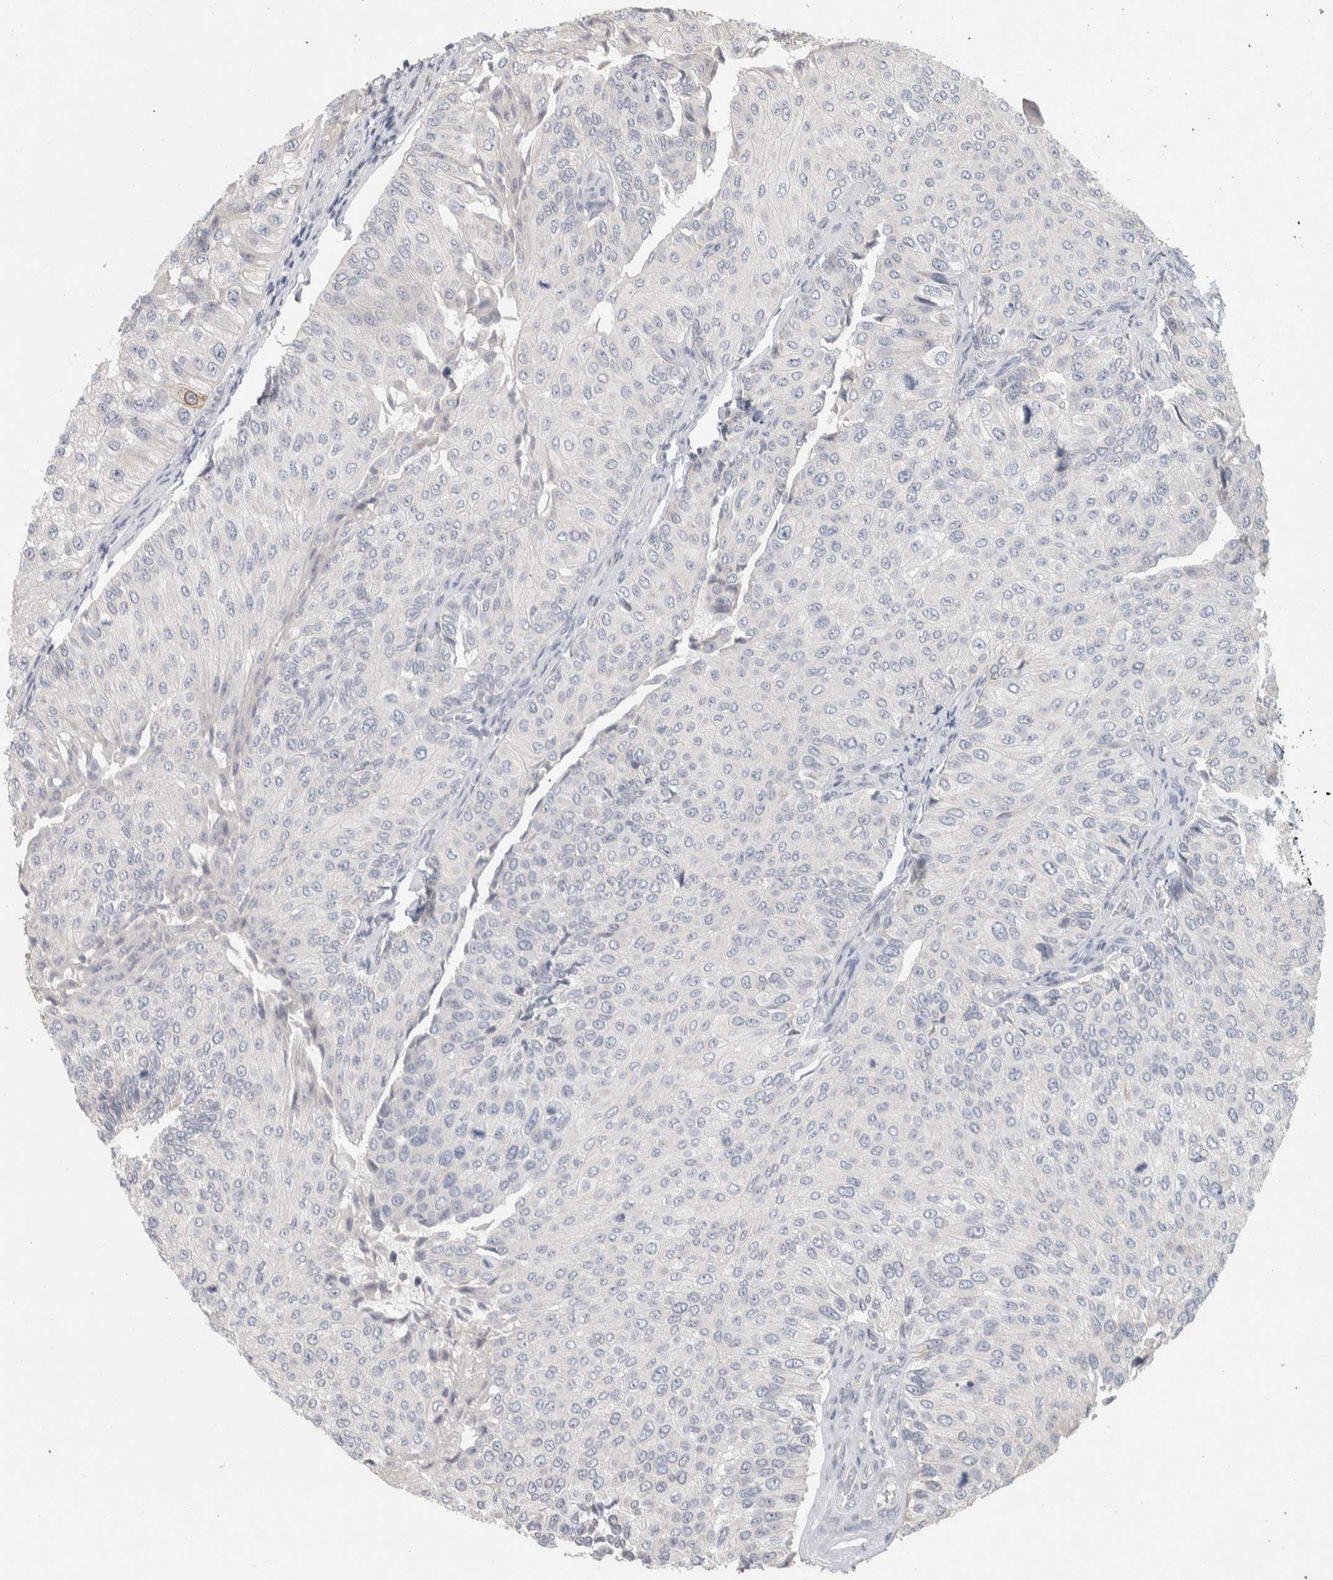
{"staining": {"intensity": "negative", "quantity": "none", "location": "none"}, "tissue": "urothelial cancer", "cell_type": "Tumor cells", "image_type": "cancer", "snomed": [{"axis": "morphology", "description": "Urothelial carcinoma, High grade"}, {"axis": "topography", "description": "Kidney"}, {"axis": "topography", "description": "Urinary bladder"}], "caption": "Immunohistochemistry (IHC) photomicrograph of urothelial carcinoma (high-grade) stained for a protein (brown), which reveals no expression in tumor cells. The staining is performed using DAB brown chromogen with nuclei counter-stained in using hematoxylin.", "gene": "DCXR", "patient": {"sex": "male", "age": 77}}